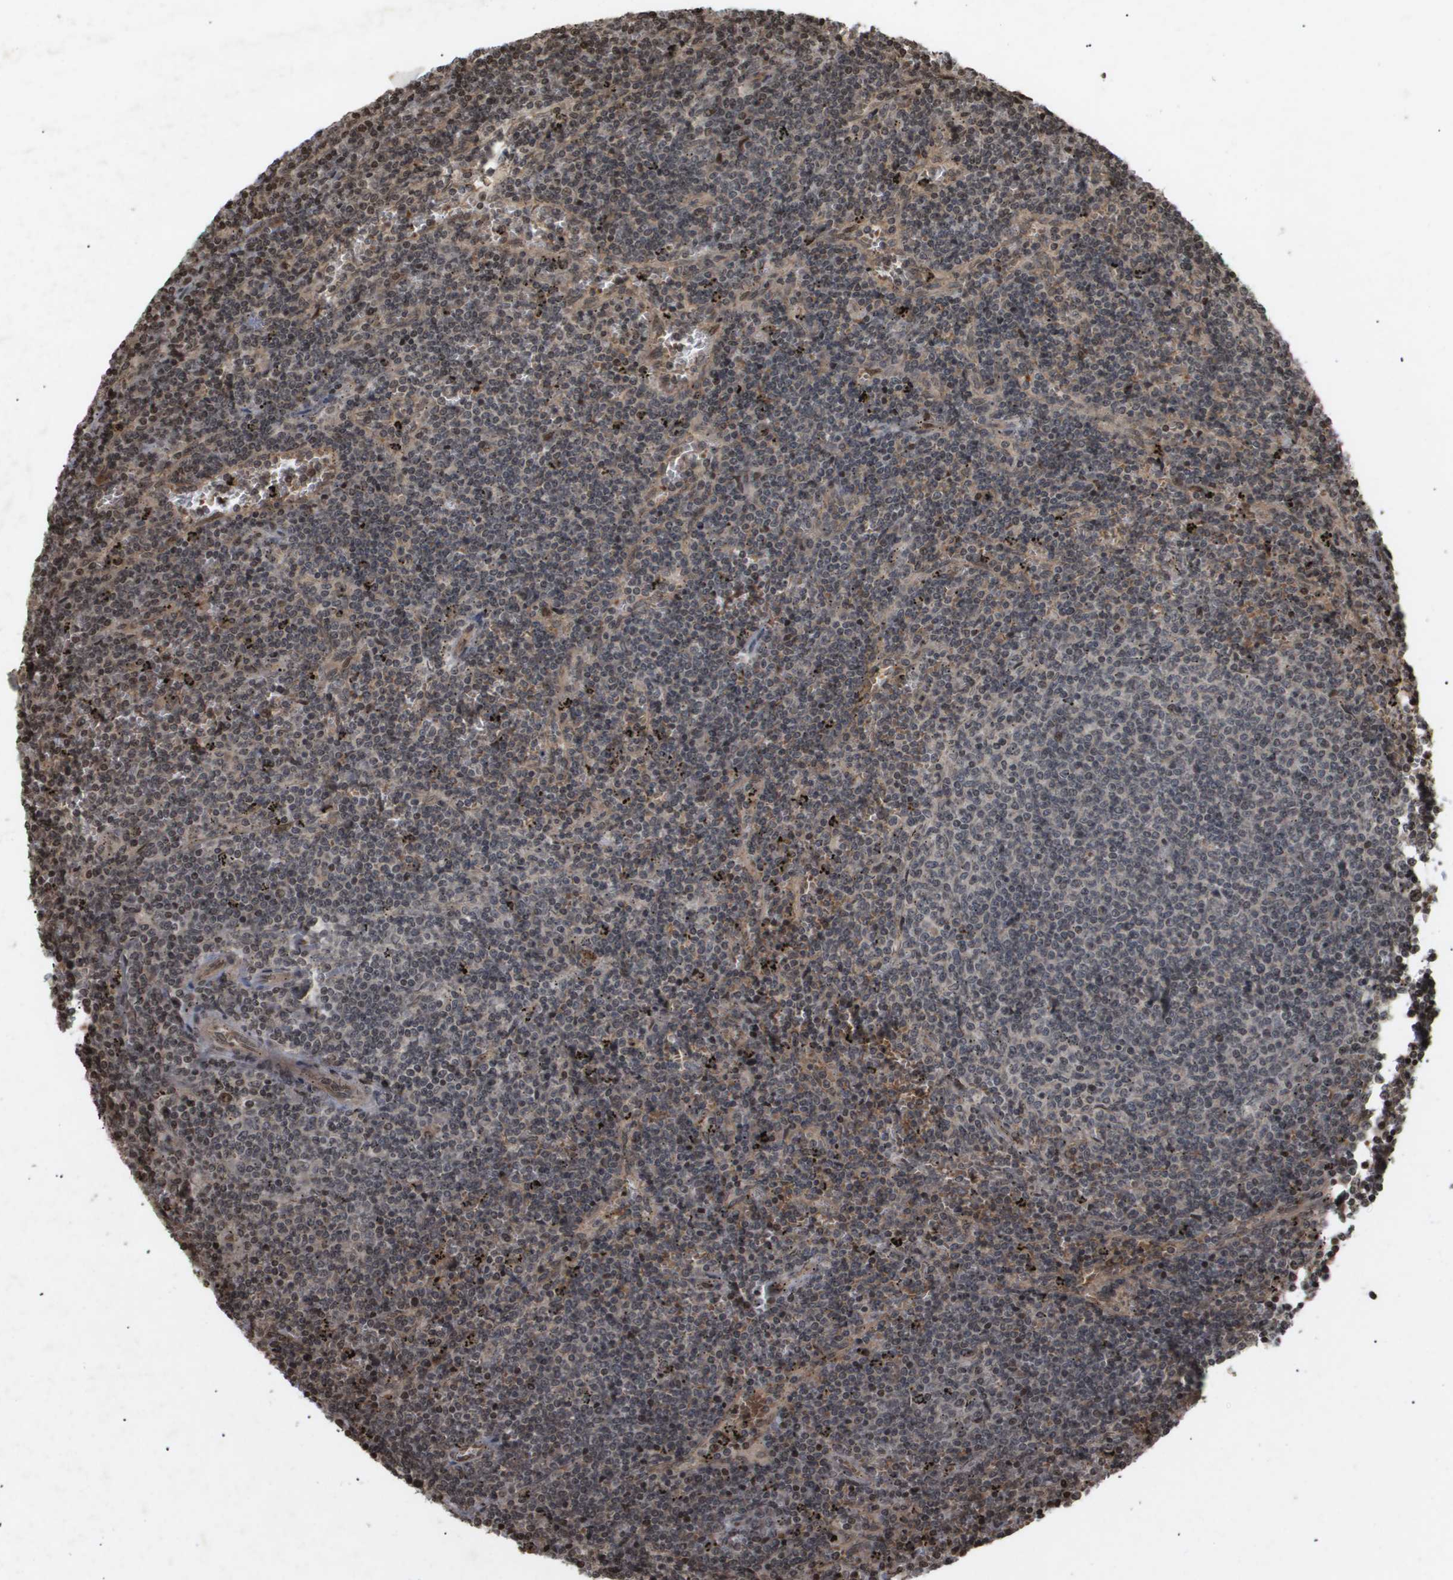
{"staining": {"intensity": "moderate", "quantity": "<25%", "location": "cytoplasmic/membranous,nuclear"}, "tissue": "lymphoma", "cell_type": "Tumor cells", "image_type": "cancer", "snomed": [{"axis": "morphology", "description": "Malignant lymphoma, non-Hodgkin's type, Low grade"}, {"axis": "topography", "description": "Spleen"}], "caption": "Immunohistochemistry of human lymphoma demonstrates low levels of moderate cytoplasmic/membranous and nuclear expression in about <25% of tumor cells.", "gene": "HSPA6", "patient": {"sex": "female", "age": 50}}